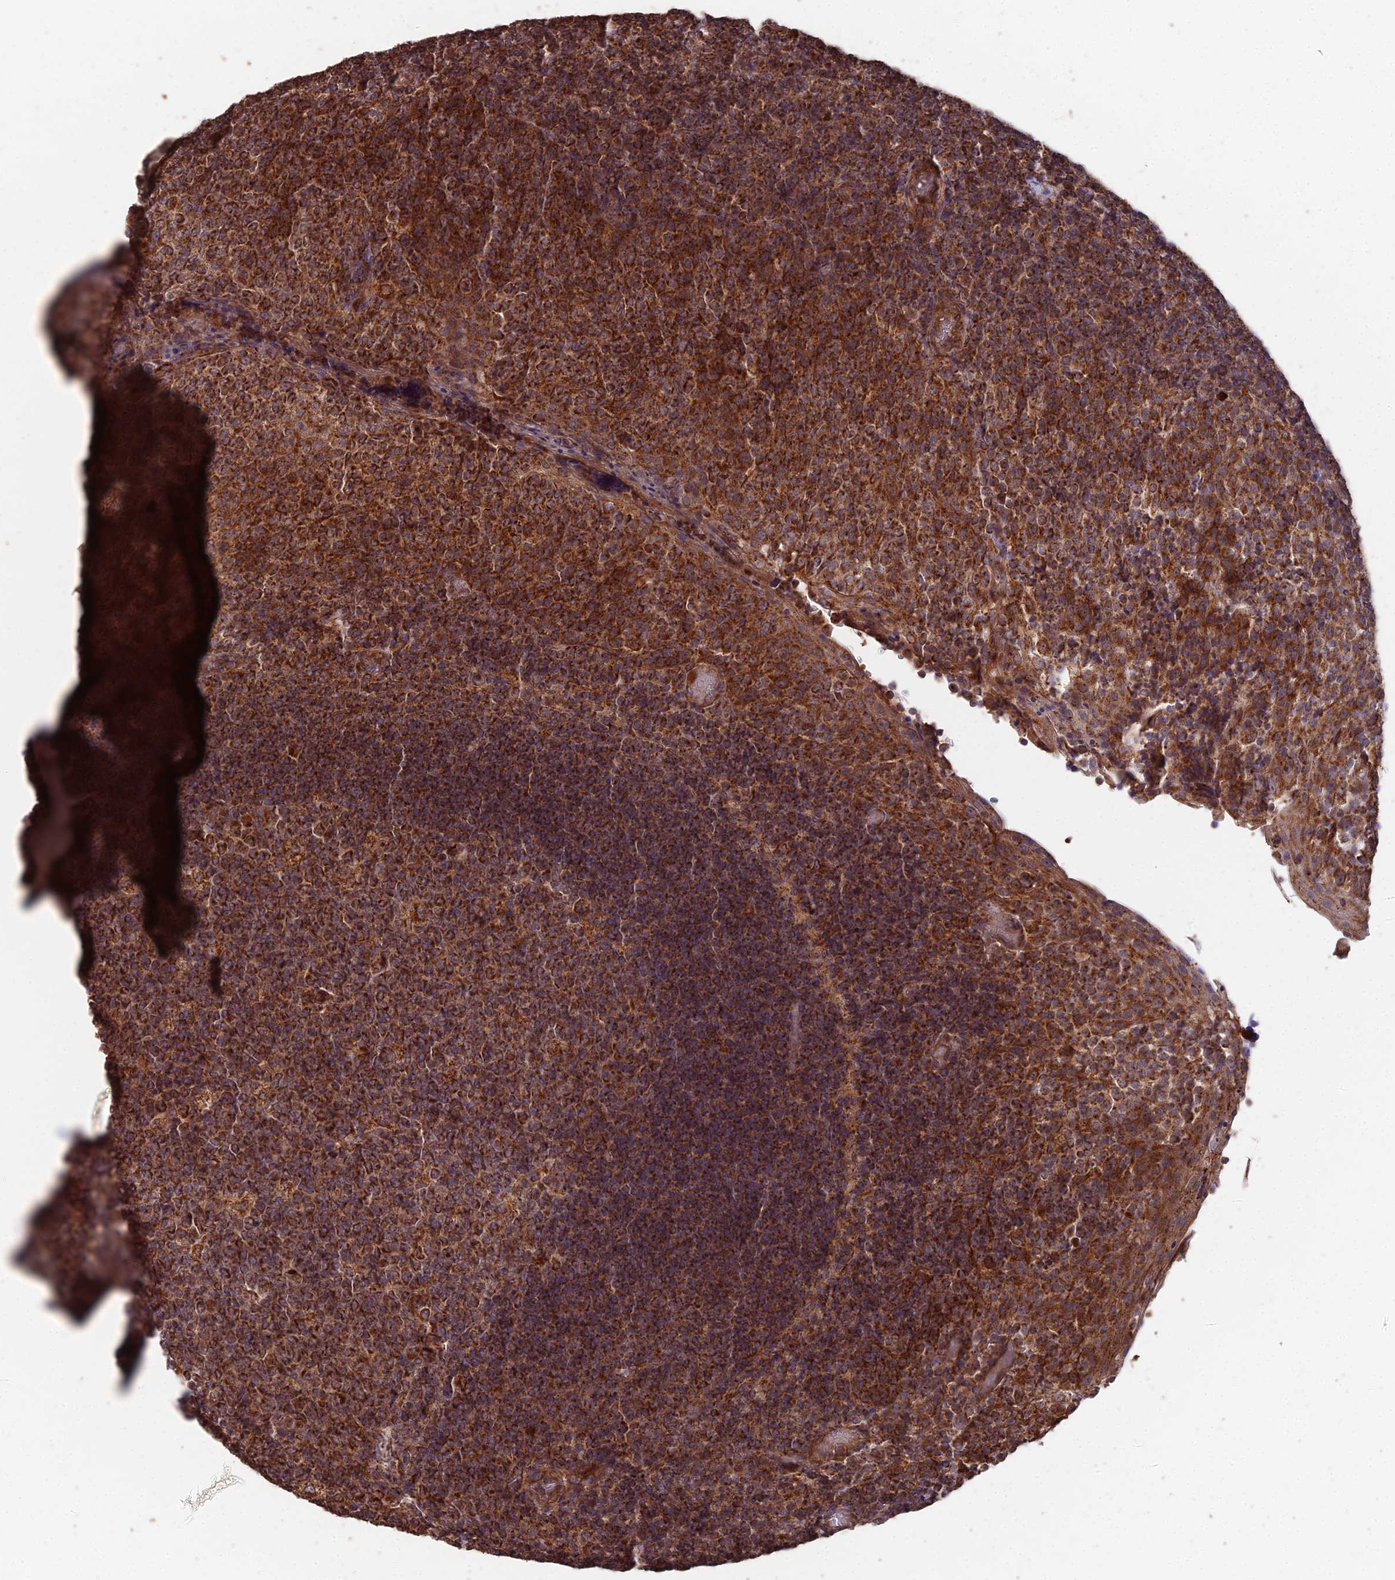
{"staining": {"intensity": "strong", "quantity": ">75%", "location": "cytoplasmic/membranous"}, "tissue": "tonsil", "cell_type": "Germinal center cells", "image_type": "normal", "snomed": [{"axis": "morphology", "description": "Normal tissue, NOS"}, {"axis": "topography", "description": "Tonsil"}], "caption": "Germinal center cells exhibit high levels of strong cytoplasmic/membranous positivity in about >75% of cells in unremarkable tonsil.", "gene": "IFT22", "patient": {"sex": "female", "age": 19}}